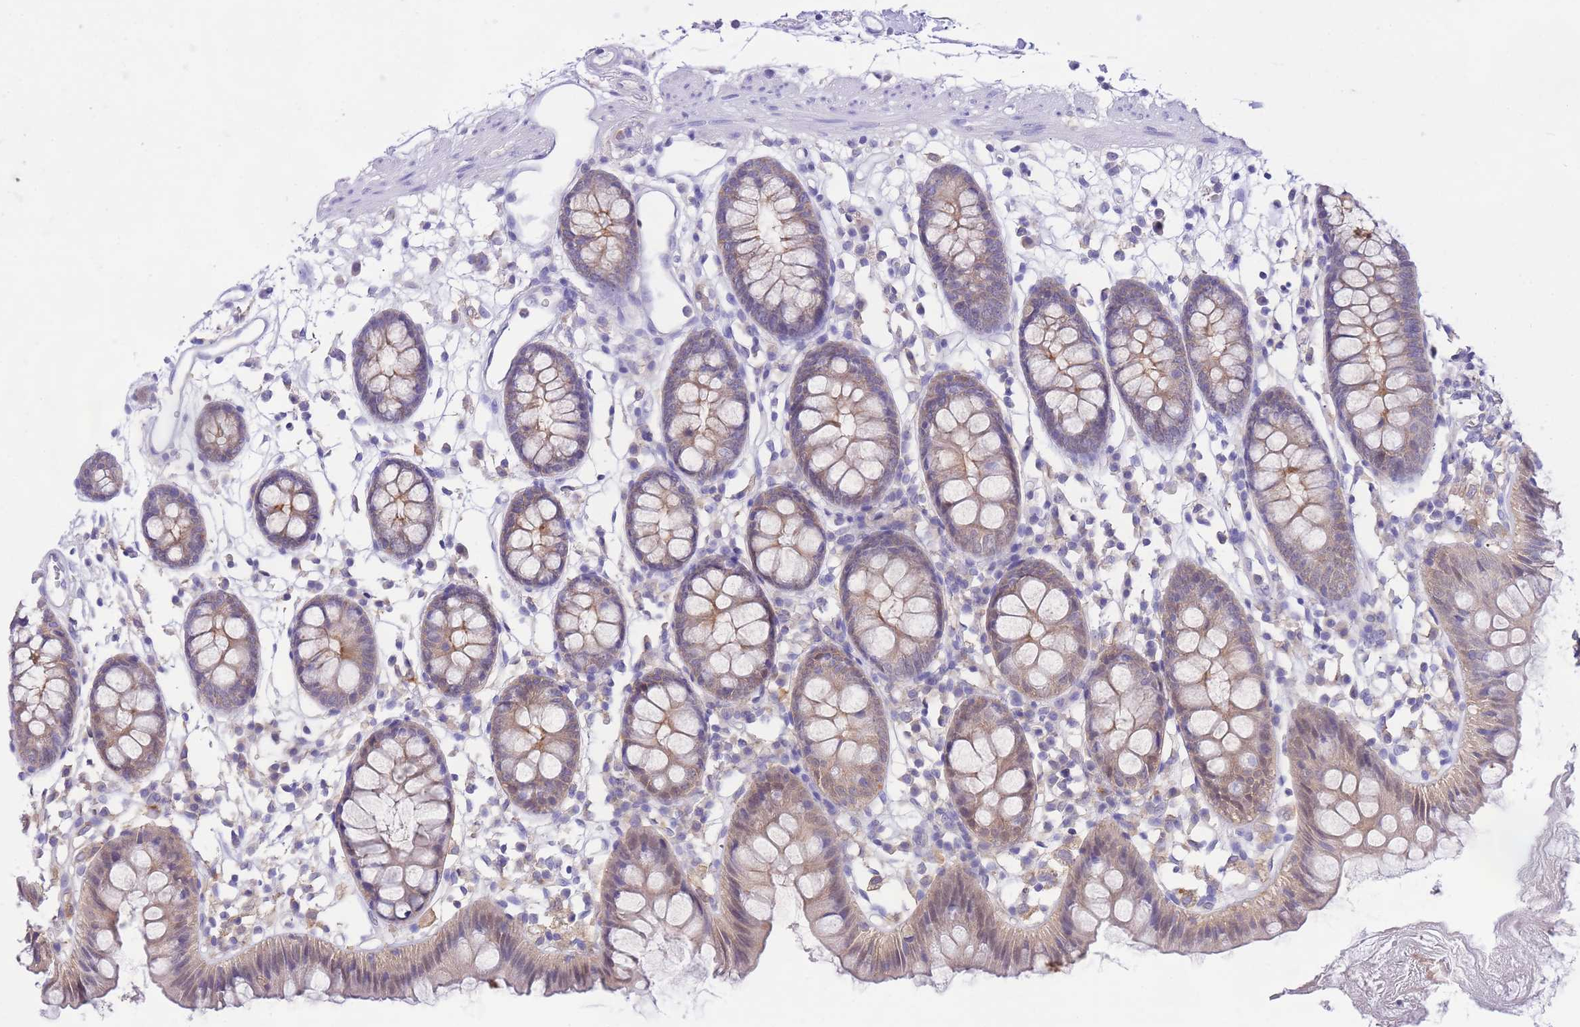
{"staining": {"intensity": "negative", "quantity": "none", "location": "none"}, "tissue": "colon", "cell_type": "Endothelial cells", "image_type": "normal", "snomed": [{"axis": "morphology", "description": "Normal tissue, NOS"}, {"axis": "topography", "description": "Colon"}], "caption": "Endothelial cells show no significant expression in unremarkable colon. (Brightfield microscopy of DAB immunohistochemistry (IHC) at high magnification).", "gene": "NAMPT", "patient": {"sex": "female", "age": 84}}